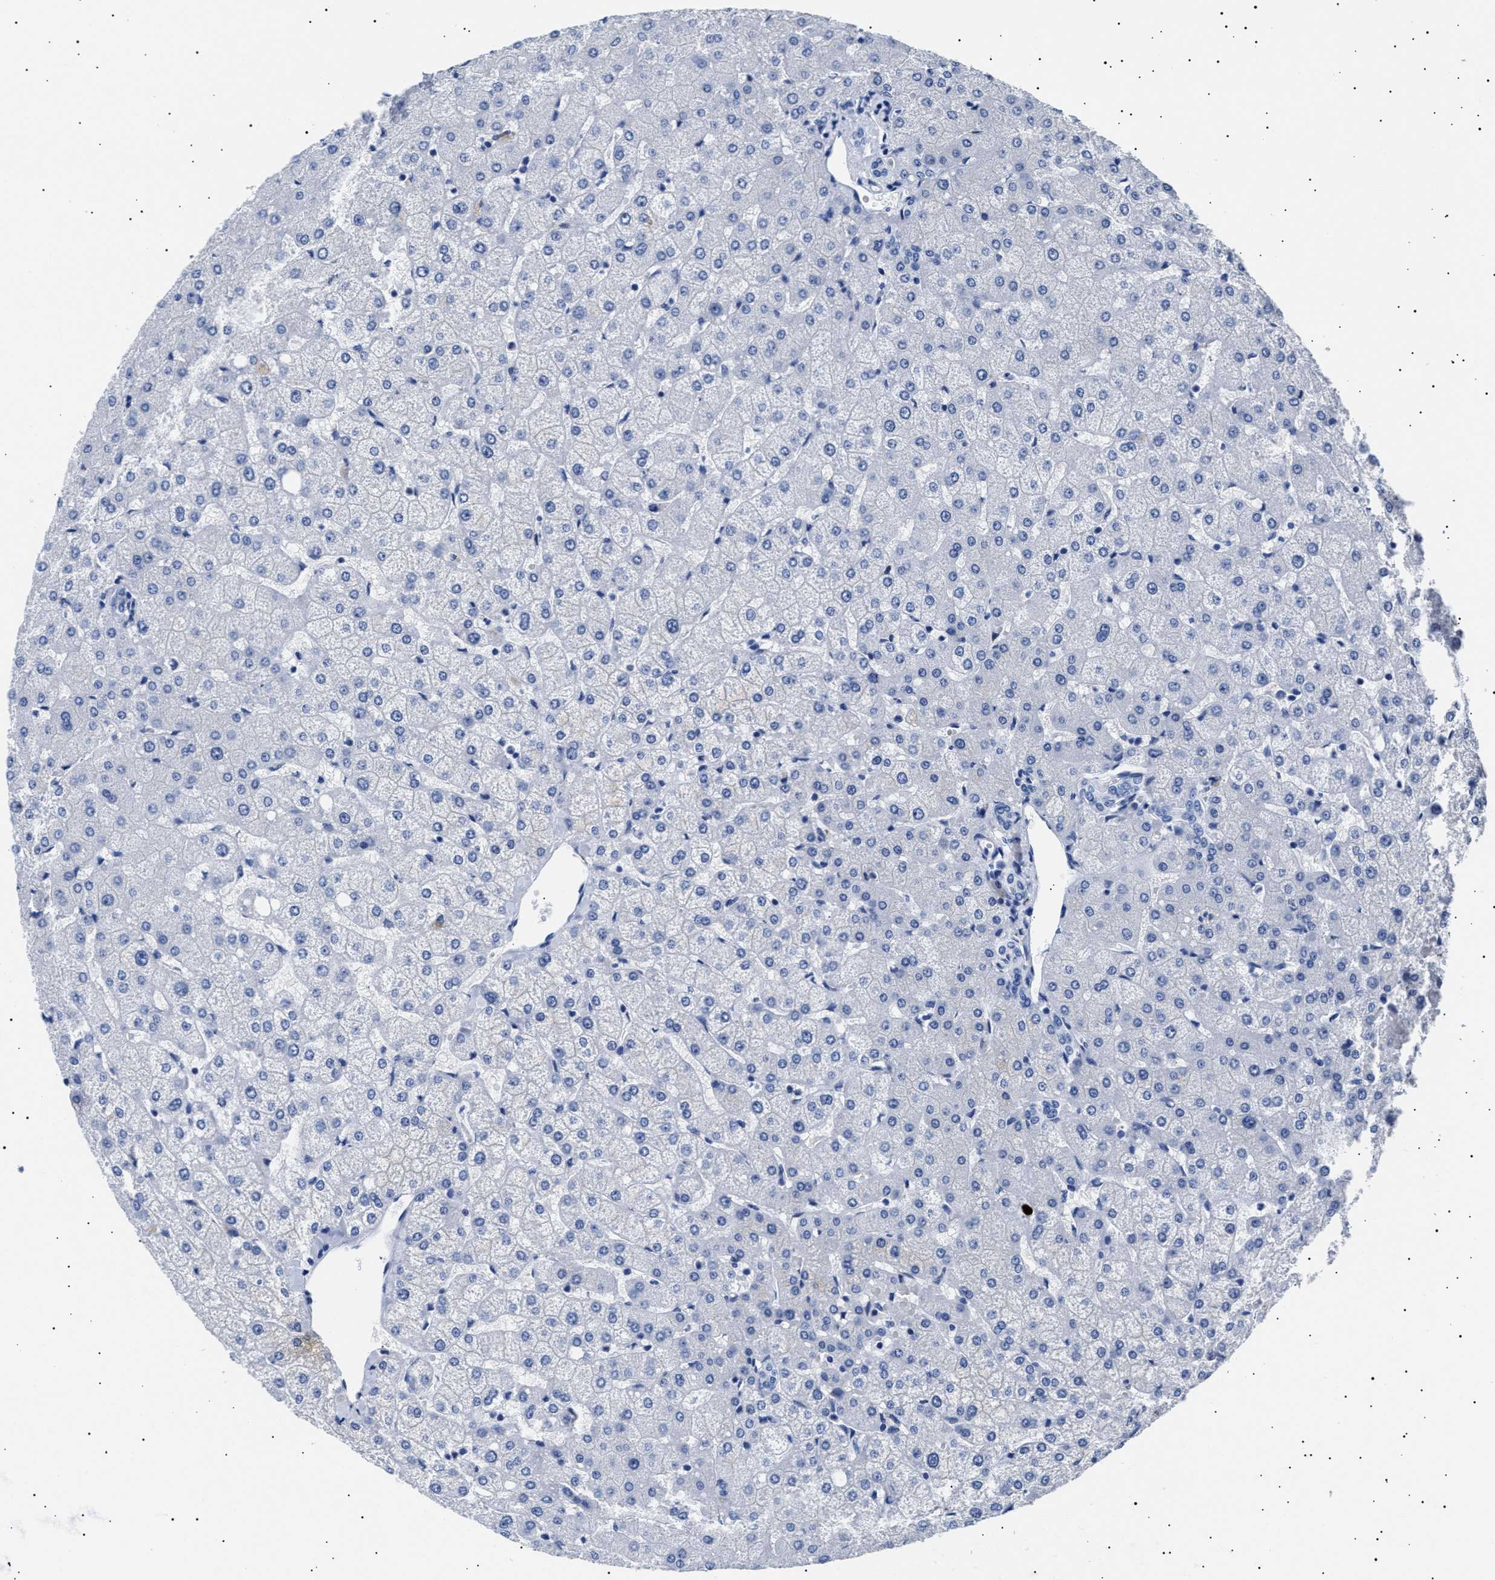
{"staining": {"intensity": "negative", "quantity": "none", "location": "none"}, "tissue": "liver", "cell_type": "Cholangiocytes", "image_type": "normal", "snomed": [{"axis": "morphology", "description": "Normal tissue, NOS"}, {"axis": "topography", "description": "Liver"}], "caption": "A micrograph of liver stained for a protein demonstrates no brown staining in cholangiocytes. (Immunohistochemistry (ihc), brightfield microscopy, high magnification).", "gene": "HEMGN", "patient": {"sex": "female", "age": 54}}